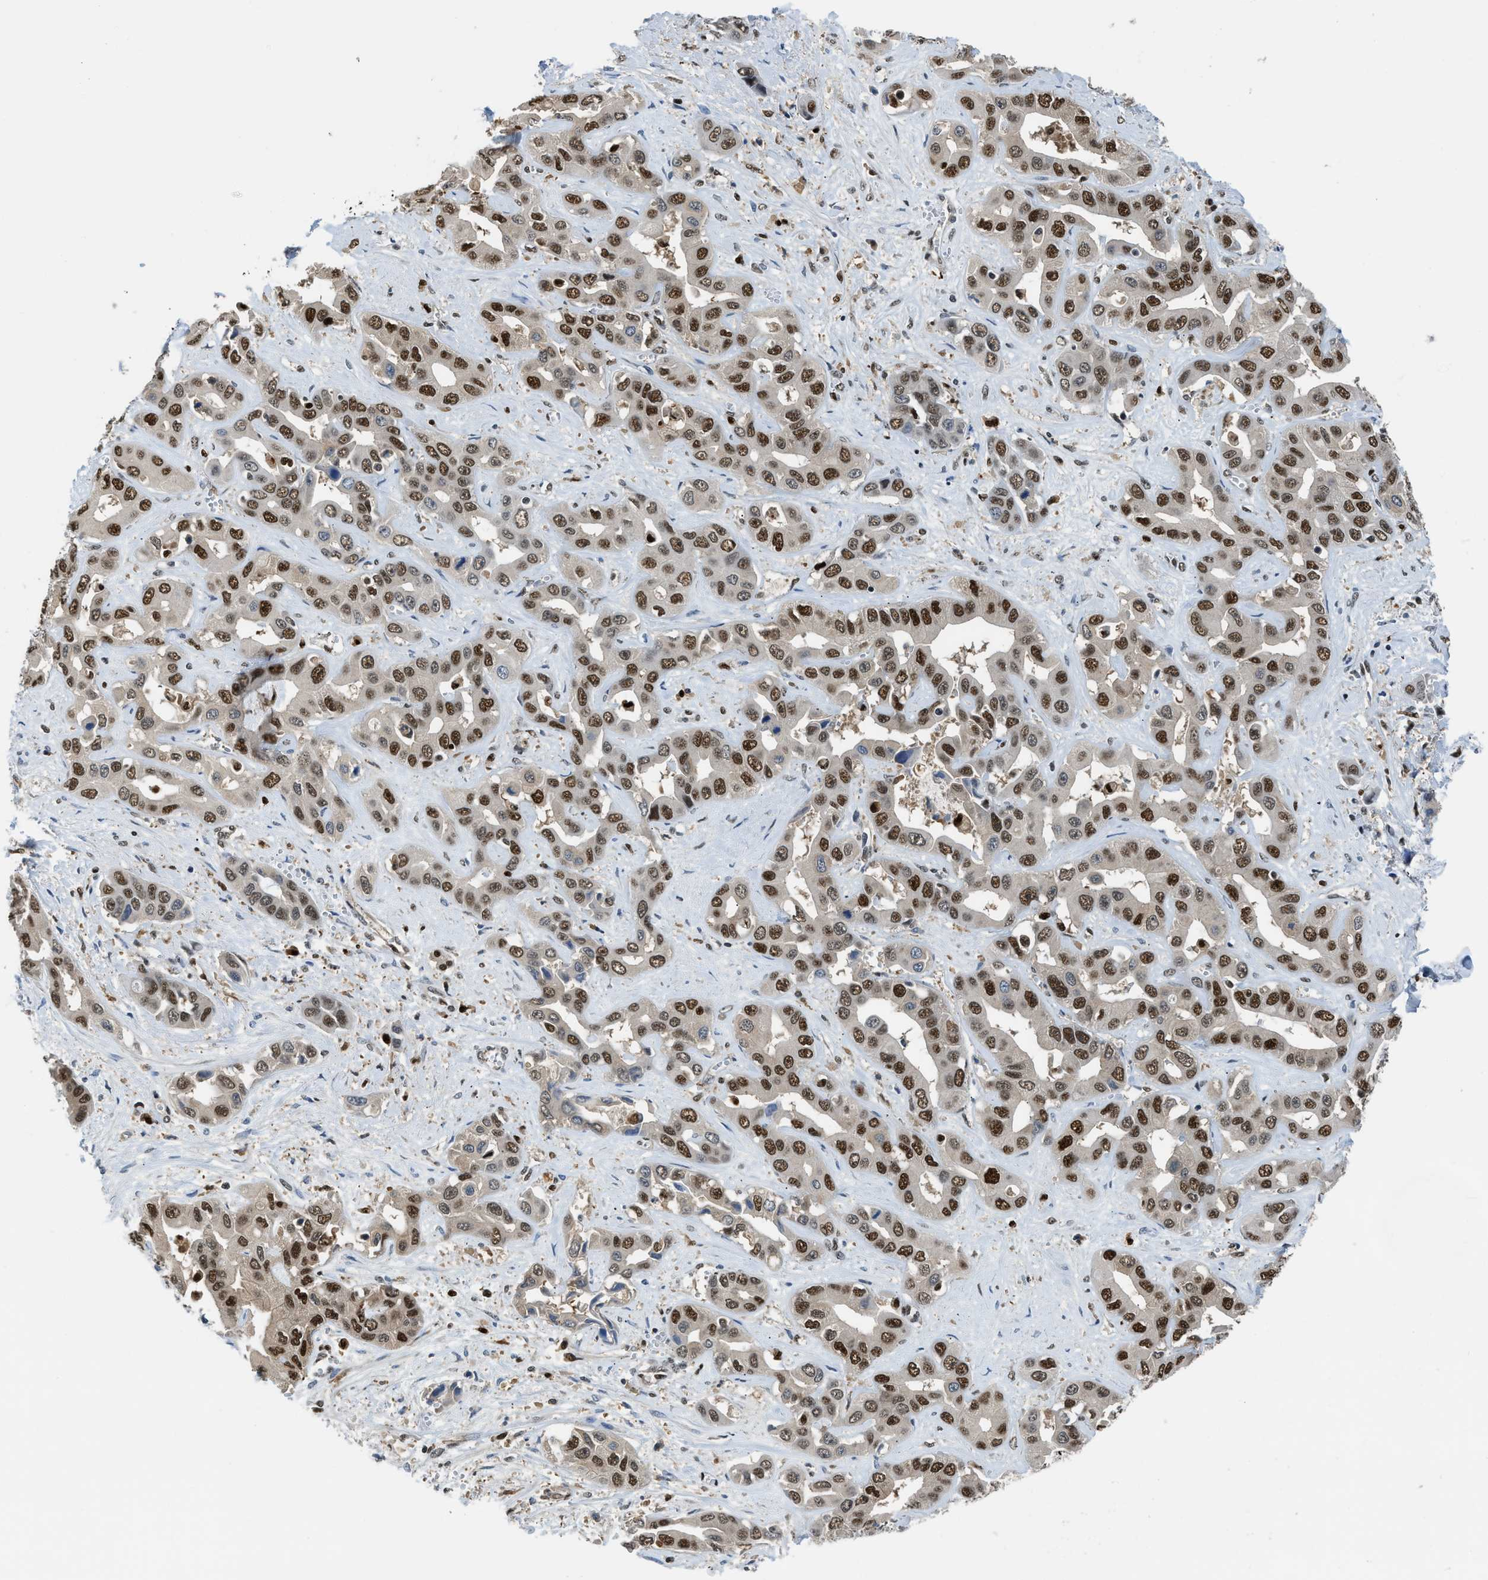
{"staining": {"intensity": "strong", "quantity": ">75%", "location": "nuclear"}, "tissue": "liver cancer", "cell_type": "Tumor cells", "image_type": "cancer", "snomed": [{"axis": "morphology", "description": "Cholangiocarcinoma"}, {"axis": "topography", "description": "Liver"}], "caption": "There is high levels of strong nuclear expression in tumor cells of liver cholangiocarcinoma, as demonstrated by immunohistochemical staining (brown color).", "gene": "ALX1", "patient": {"sex": "female", "age": 52}}